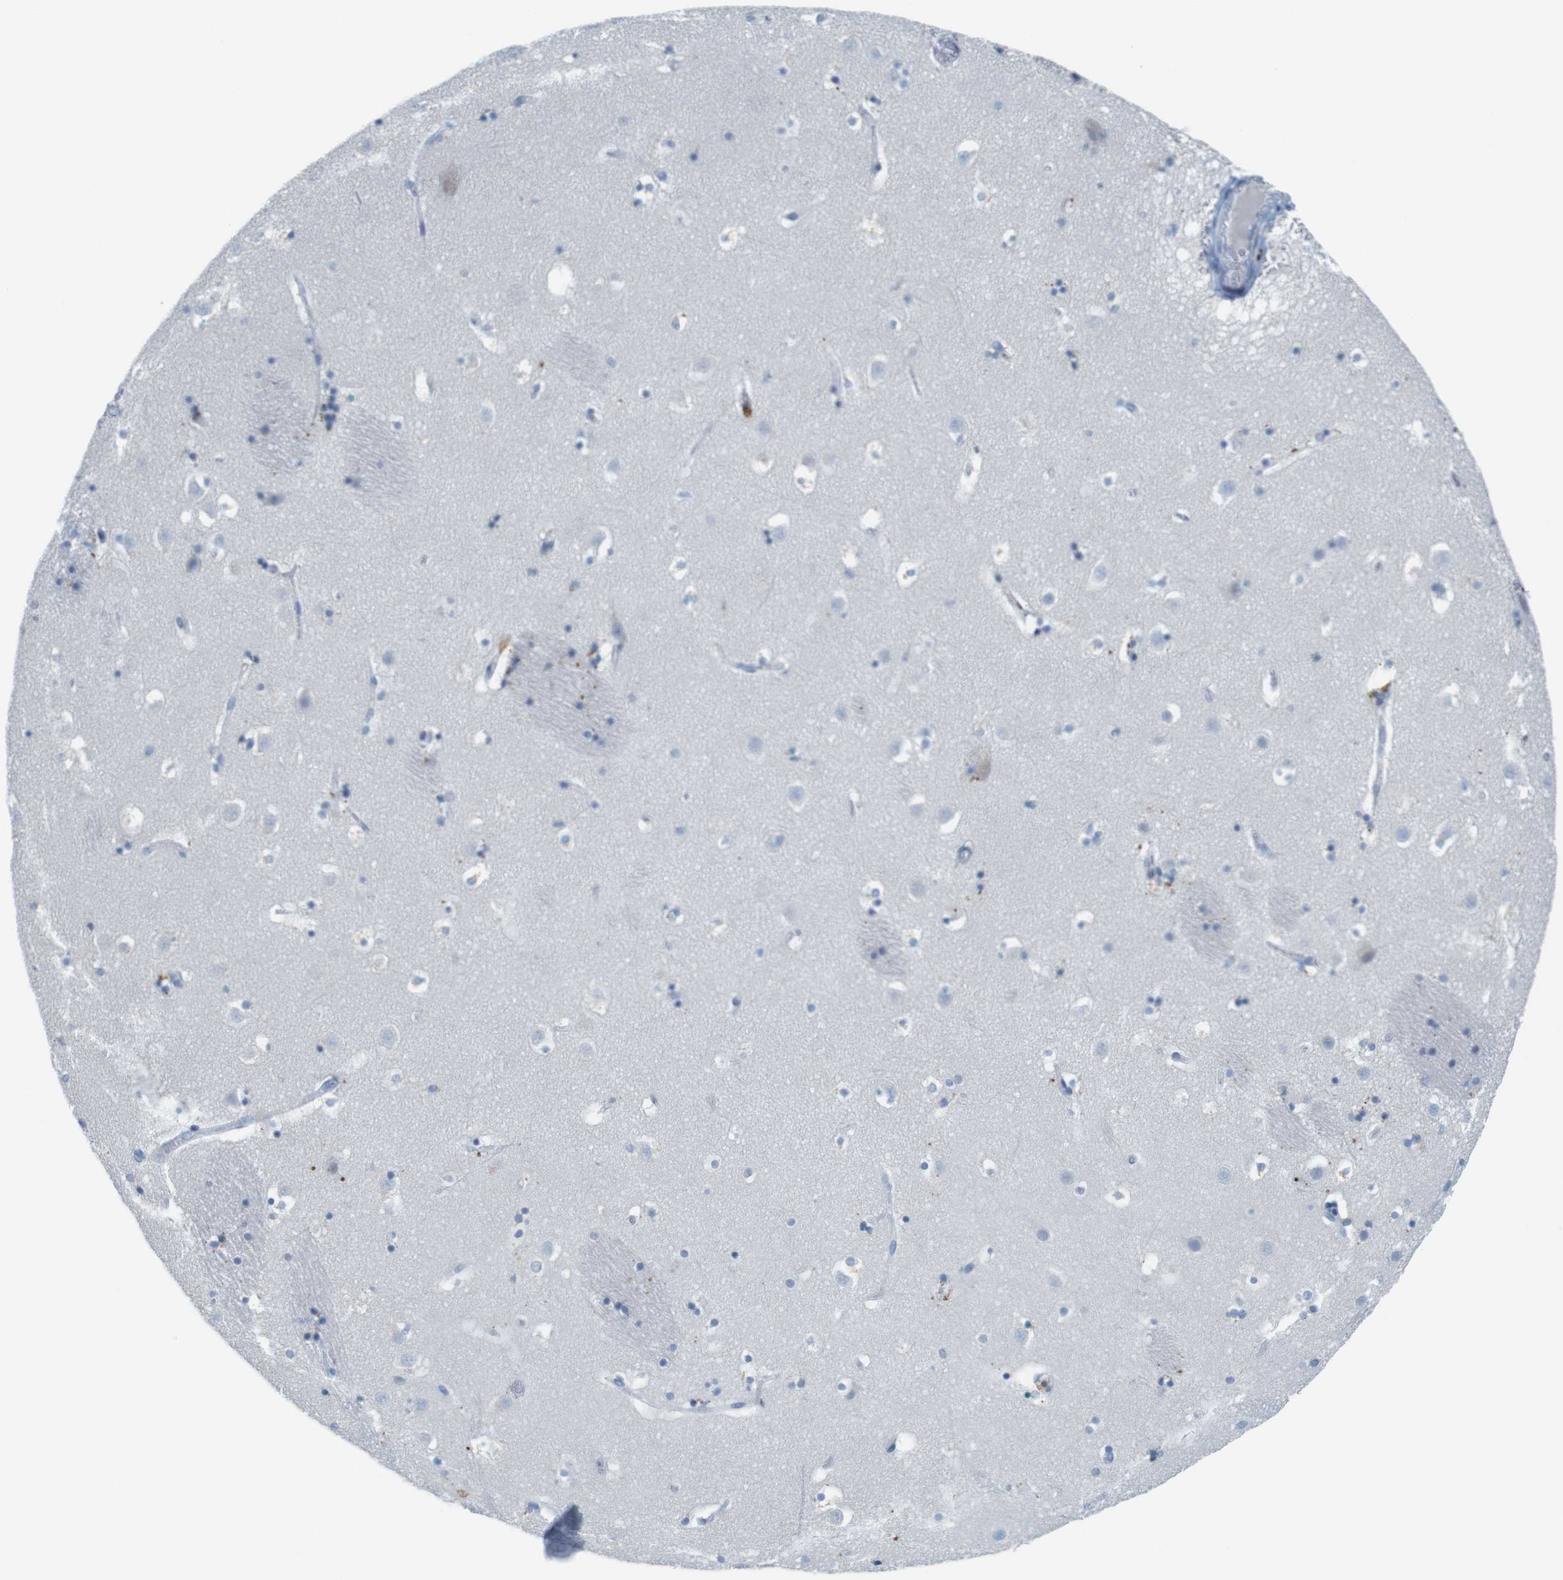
{"staining": {"intensity": "moderate", "quantity": "<25%", "location": "cytoplasmic/membranous"}, "tissue": "caudate", "cell_type": "Glial cells", "image_type": "normal", "snomed": [{"axis": "morphology", "description": "Normal tissue, NOS"}, {"axis": "topography", "description": "Lateral ventricle wall"}], "caption": "Brown immunohistochemical staining in benign caudate exhibits moderate cytoplasmic/membranous staining in approximately <25% of glial cells.", "gene": "YIPF1", "patient": {"sex": "male", "age": 45}}